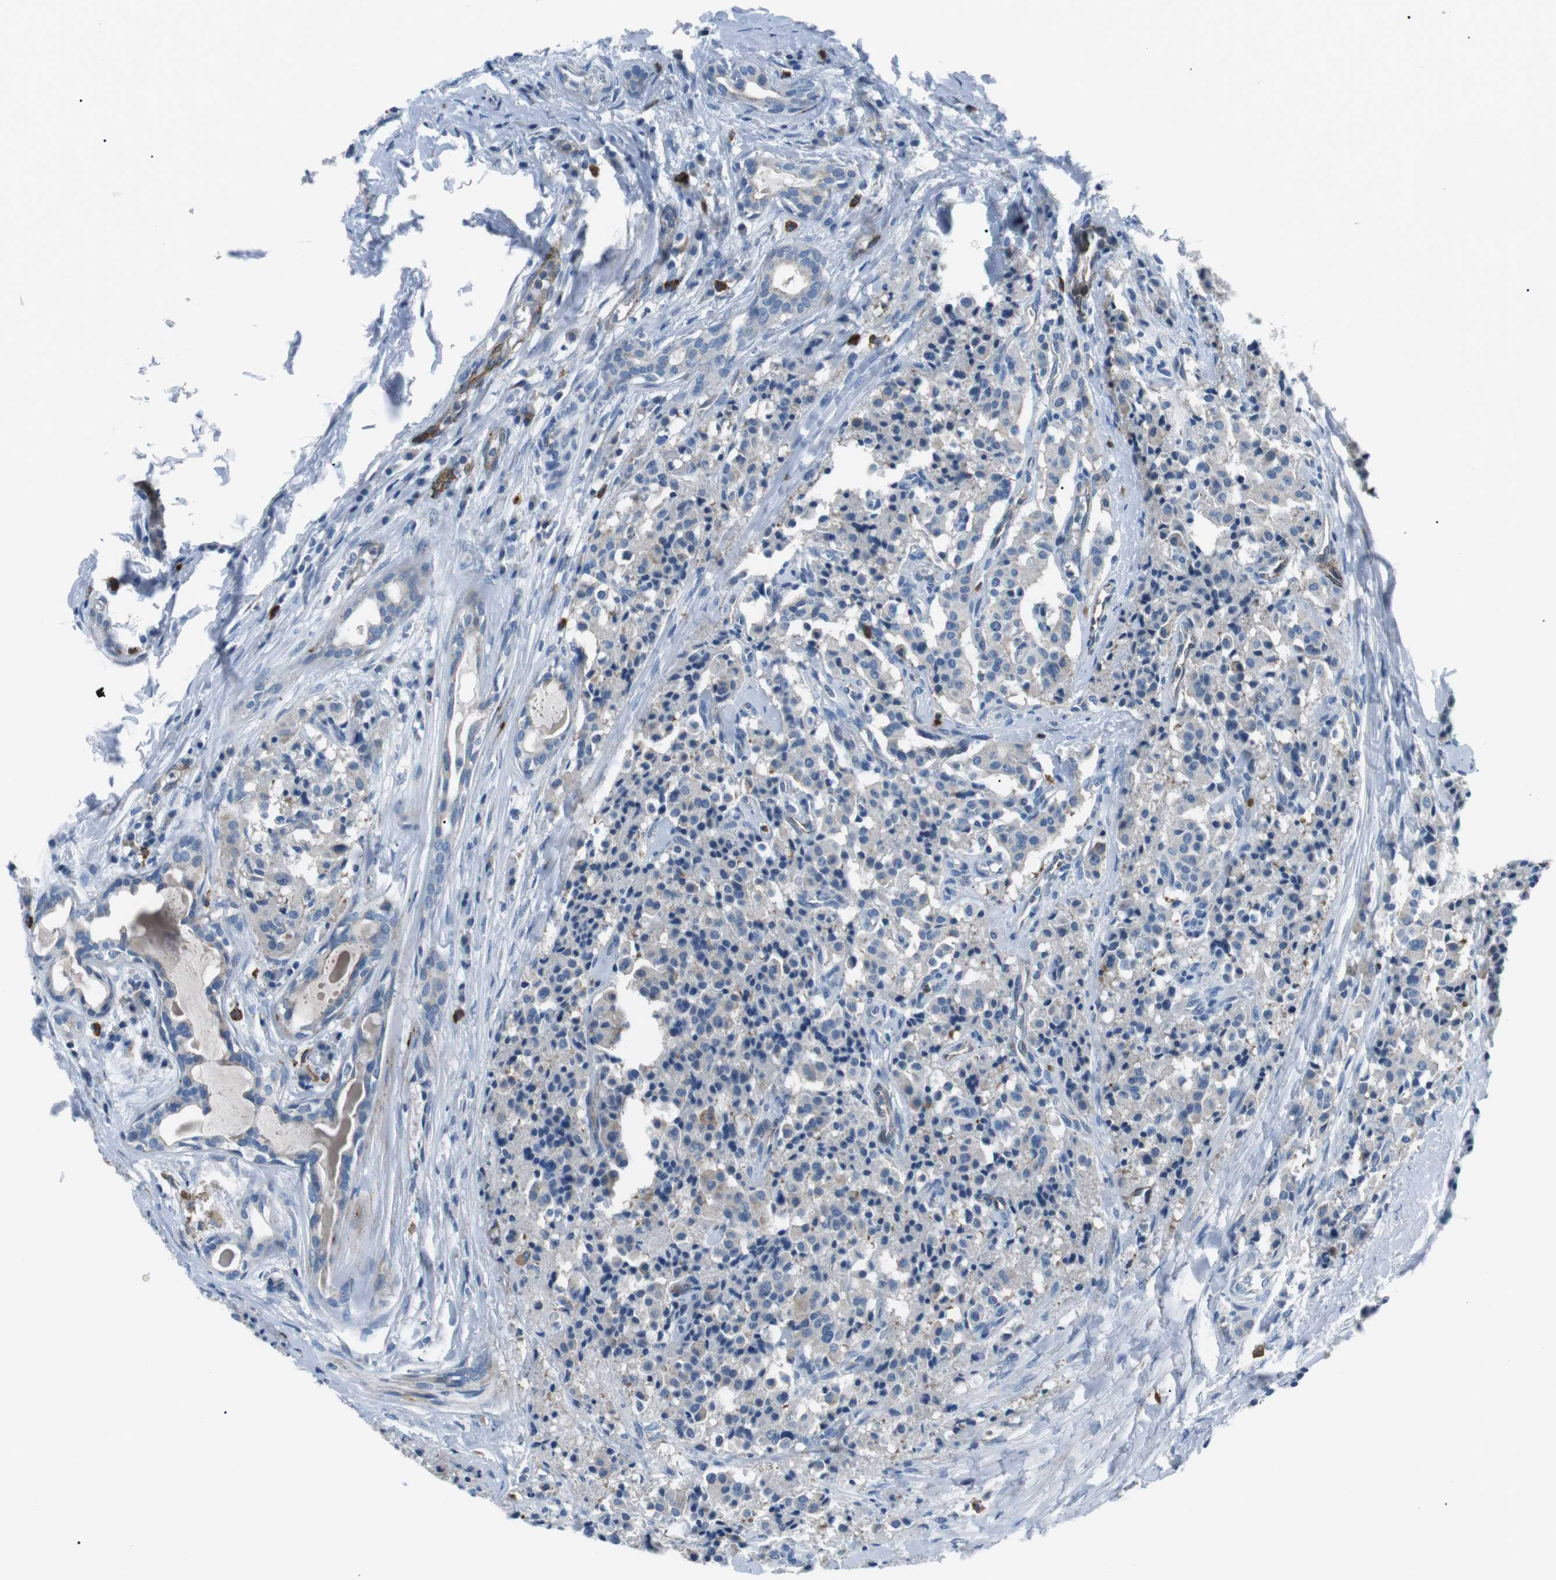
{"staining": {"intensity": "negative", "quantity": "none", "location": "none"}, "tissue": "carcinoid", "cell_type": "Tumor cells", "image_type": "cancer", "snomed": [{"axis": "morphology", "description": "Carcinoid, malignant, NOS"}, {"axis": "topography", "description": "Lung"}], "caption": "IHC histopathology image of human carcinoid (malignant) stained for a protein (brown), which exhibits no positivity in tumor cells.", "gene": "CSF2RA", "patient": {"sex": "male", "age": 30}}